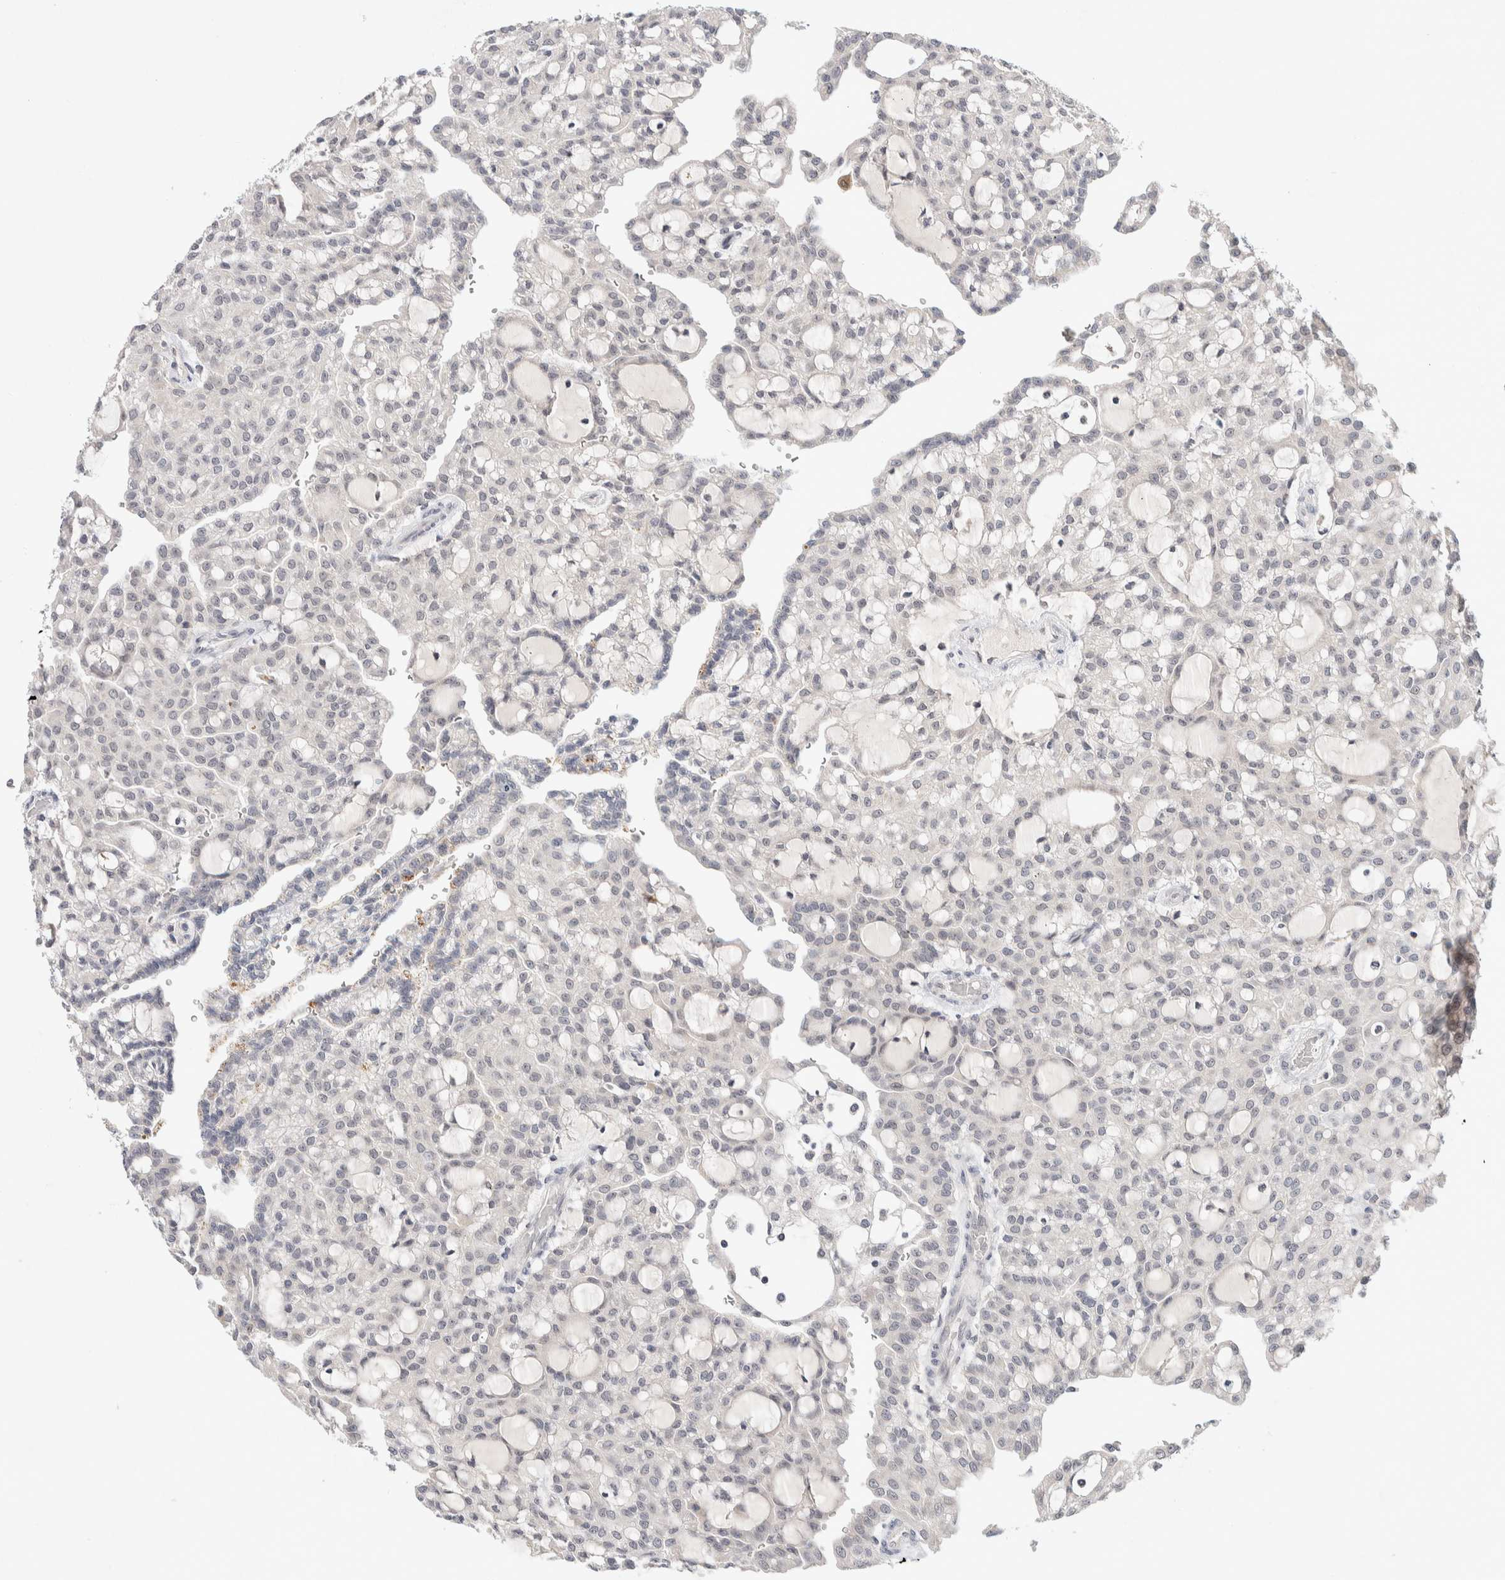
{"staining": {"intensity": "negative", "quantity": "none", "location": "none"}, "tissue": "renal cancer", "cell_type": "Tumor cells", "image_type": "cancer", "snomed": [{"axis": "morphology", "description": "Adenocarcinoma, NOS"}, {"axis": "topography", "description": "Kidney"}], "caption": "Renal cancer (adenocarcinoma) stained for a protein using IHC exhibits no expression tumor cells.", "gene": "CRAT", "patient": {"sex": "male", "age": 63}}